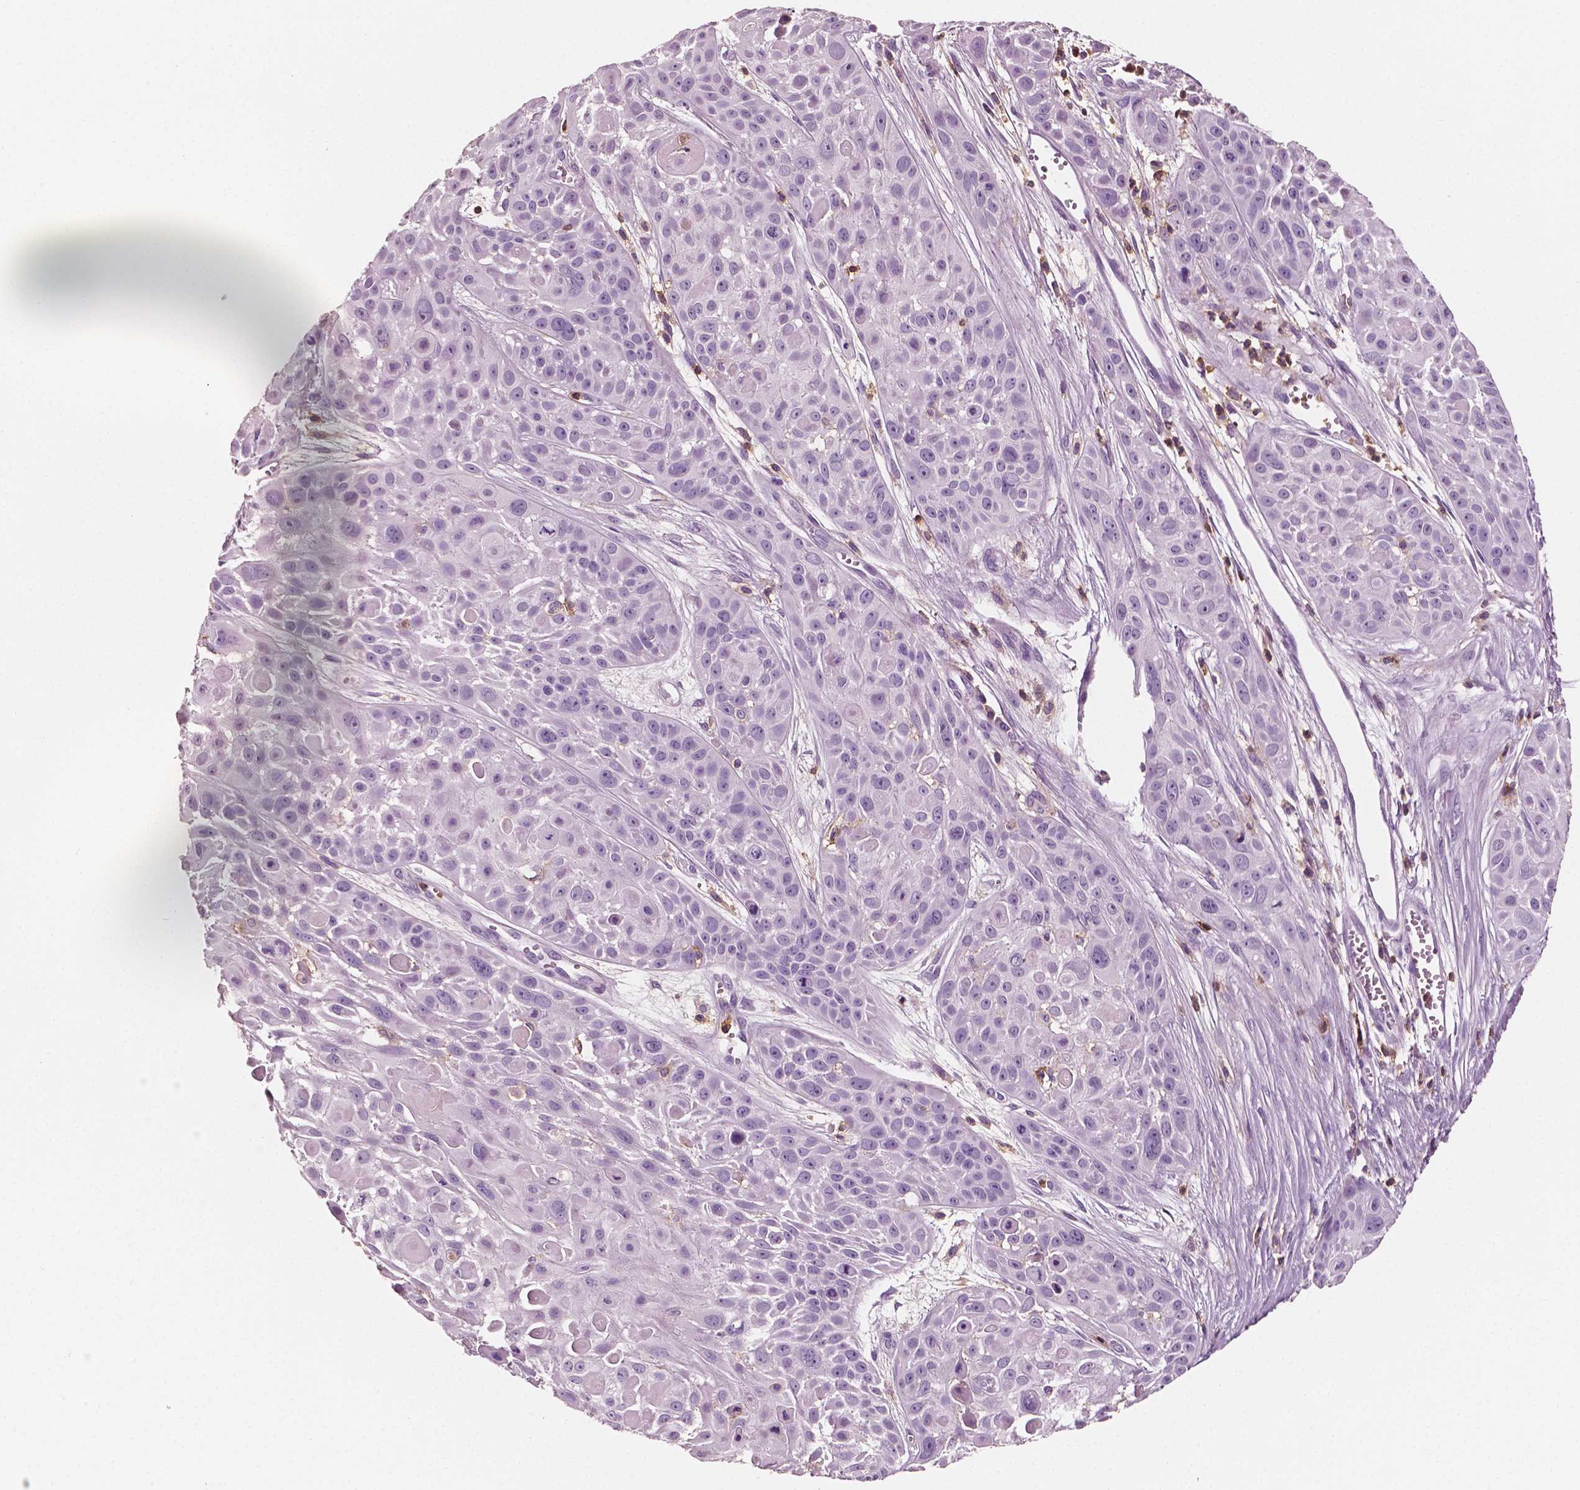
{"staining": {"intensity": "negative", "quantity": "none", "location": "none"}, "tissue": "skin cancer", "cell_type": "Tumor cells", "image_type": "cancer", "snomed": [{"axis": "morphology", "description": "Squamous cell carcinoma, NOS"}, {"axis": "topography", "description": "Skin"}, {"axis": "topography", "description": "Anal"}], "caption": "An image of skin cancer (squamous cell carcinoma) stained for a protein reveals no brown staining in tumor cells.", "gene": "PTPRC", "patient": {"sex": "female", "age": 75}}